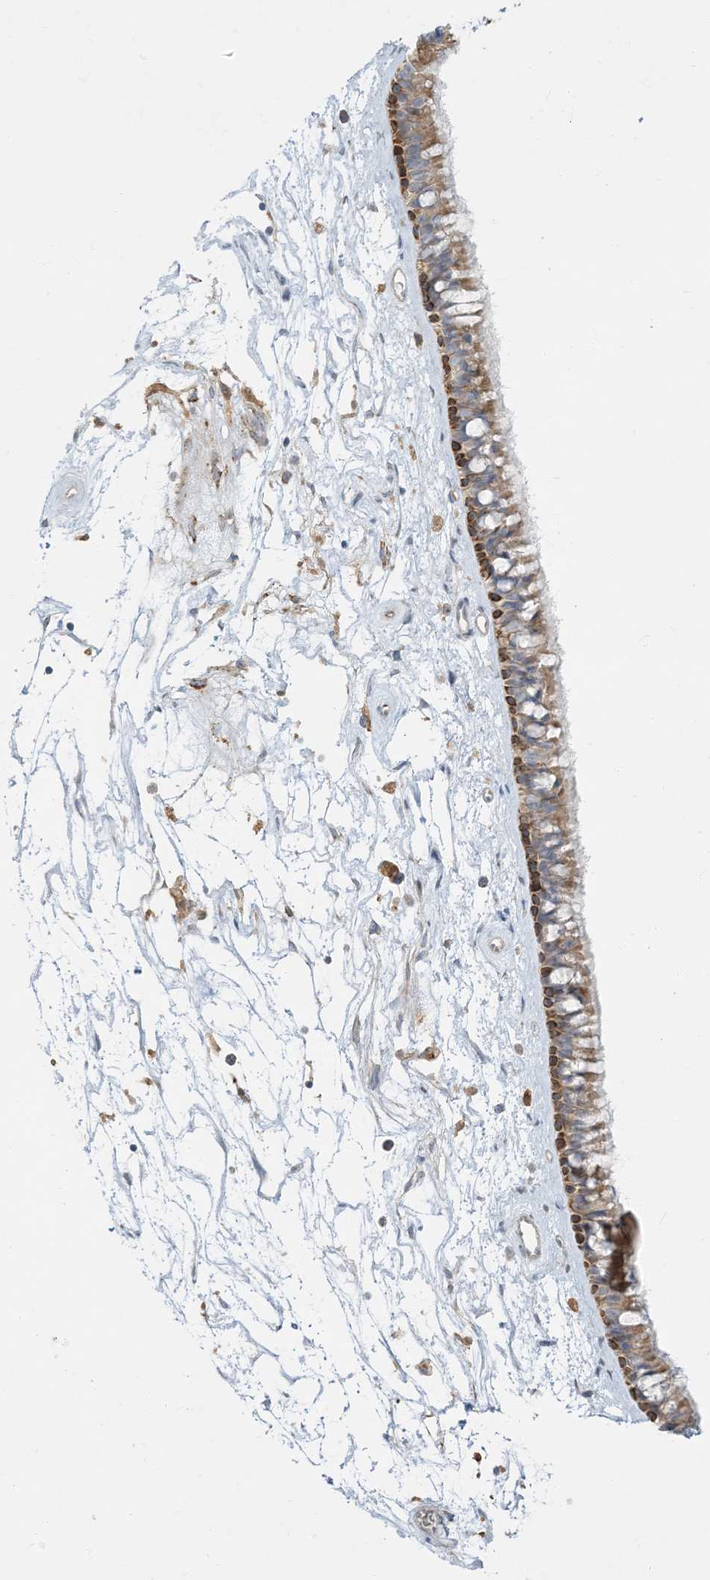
{"staining": {"intensity": "strong", "quantity": "25%-75%", "location": "cytoplasmic/membranous"}, "tissue": "nasopharynx", "cell_type": "Respiratory epithelial cells", "image_type": "normal", "snomed": [{"axis": "morphology", "description": "Normal tissue, NOS"}, {"axis": "topography", "description": "Nasopharynx"}], "caption": "A histopathology image of human nasopharynx stained for a protein demonstrates strong cytoplasmic/membranous brown staining in respiratory epithelial cells.", "gene": "LTN1", "patient": {"sex": "male", "age": 64}}